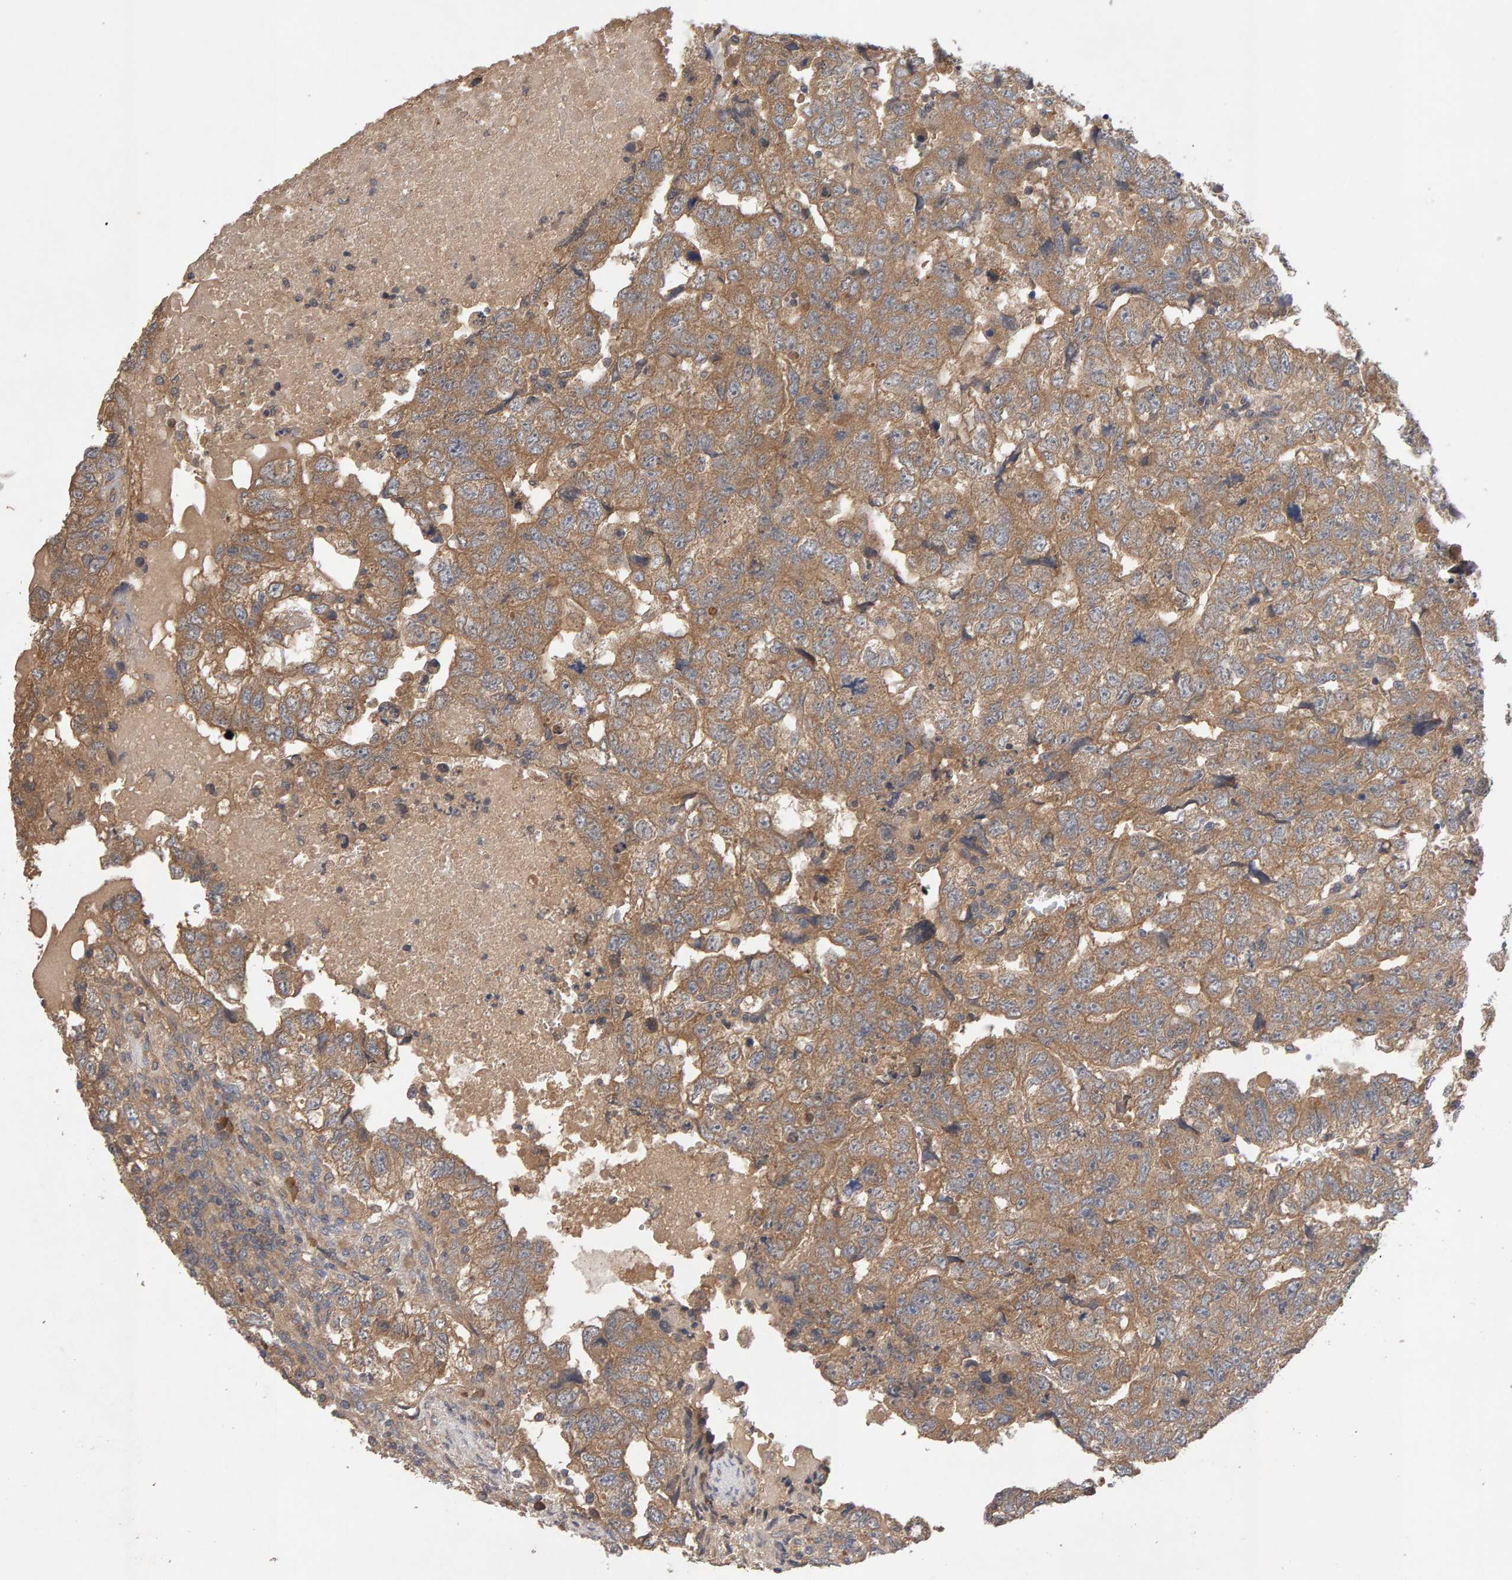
{"staining": {"intensity": "moderate", "quantity": ">75%", "location": "cytoplasmic/membranous"}, "tissue": "testis cancer", "cell_type": "Tumor cells", "image_type": "cancer", "snomed": [{"axis": "morphology", "description": "Carcinoma, Embryonal, NOS"}, {"axis": "topography", "description": "Testis"}], "caption": "The image shows immunohistochemical staining of embryonal carcinoma (testis). There is moderate cytoplasmic/membranous positivity is appreciated in about >75% of tumor cells.", "gene": "RNF19A", "patient": {"sex": "male", "age": 36}}